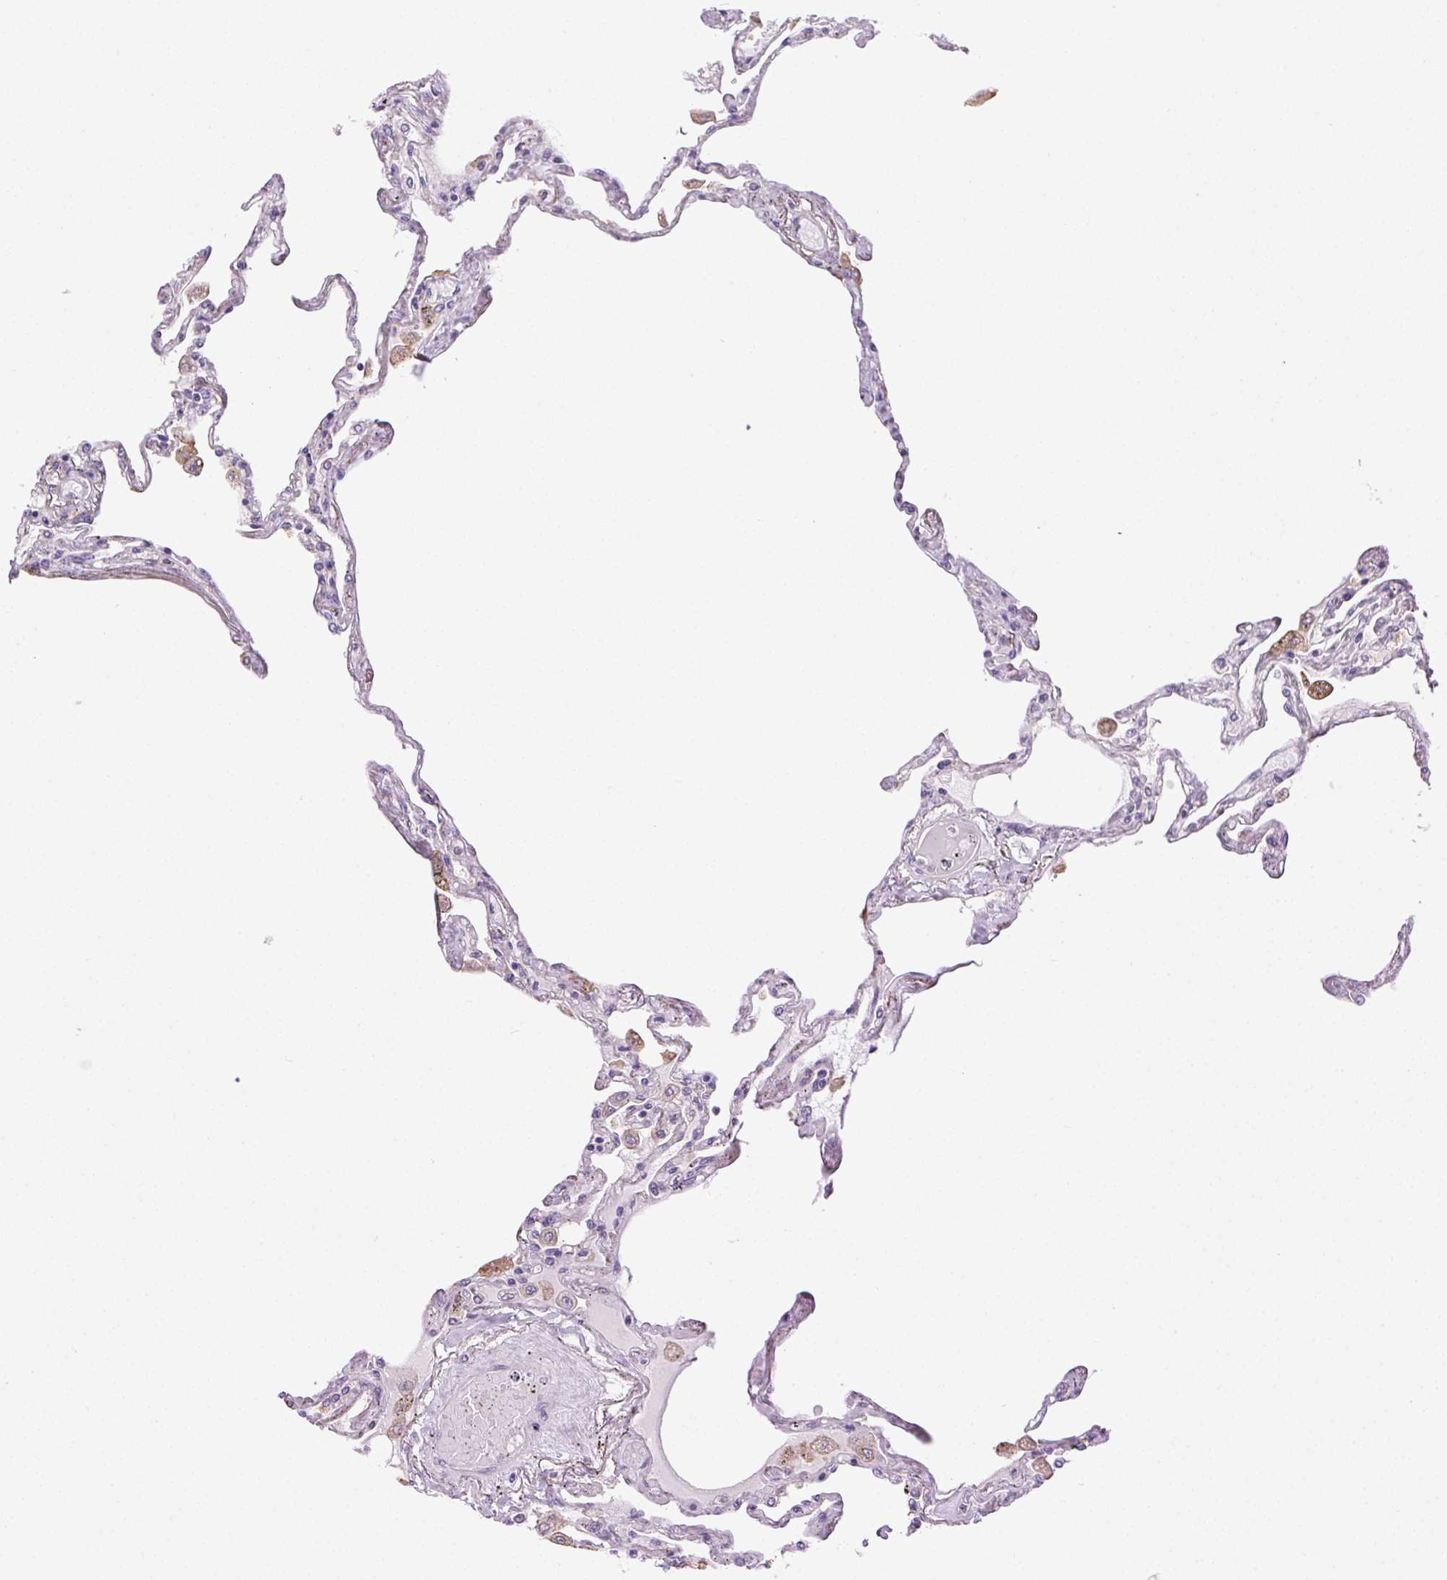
{"staining": {"intensity": "negative", "quantity": "none", "location": "none"}, "tissue": "lung", "cell_type": "Alveolar cells", "image_type": "normal", "snomed": [{"axis": "morphology", "description": "Normal tissue, NOS"}, {"axis": "morphology", "description": "Adenocarcinoma, NOS"}, {"axis": "topography", "description": "Cartilage tissue"}, {"axis": "topography", "description": "Lung"}], "caption": "An immunohistochemistry (IHC) photomicrograph of normal lung is shown. There is no staining in alveolar cells of lung.", "gene": "CLDN10", "patient": {"sex": "female", "age": 67}}